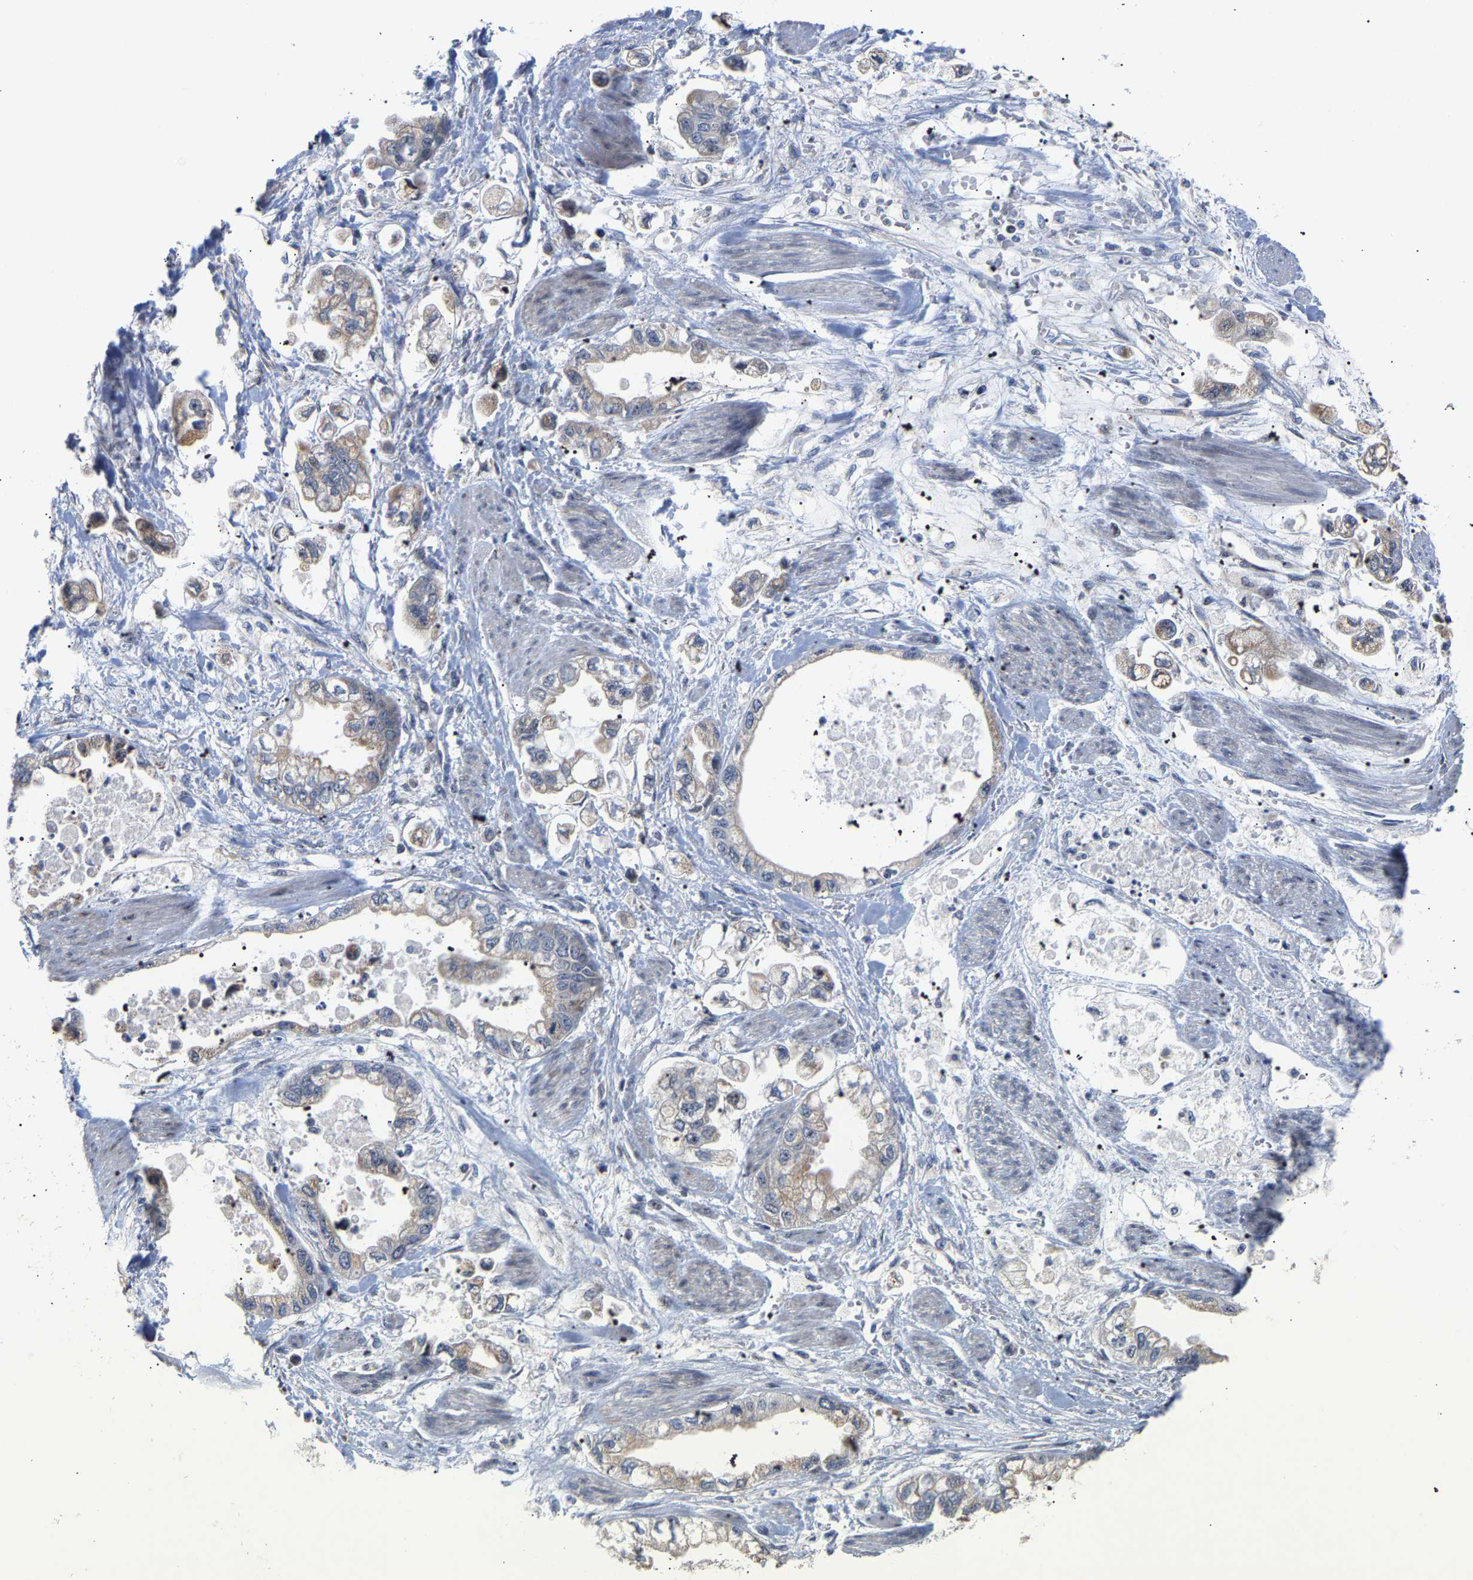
{"staining": {"intensity": "weak", "quantity": ">75%", "location": "cytoplasmic/membranous"}, "tissue": "stomach cancer", "cell_type": "Tumor cells", "image_type": "cancer", "snomed": [{"axis": "morphology", "description": "Normal tissue, NOS"}, {"axis": "morphology", "description": "Adenocarcinoma, NOS"}, {"axis": "topography", "description": "Stomach"}], "caption": "Adenocarcinoma (stomach) was stained to show a protein in brown. There is low levels of weak cytoplasmic/membranous staining in approximately >75% of tumor cells.", "gene": "PCNT", "patient": {"sex": "male", "age": 62}}